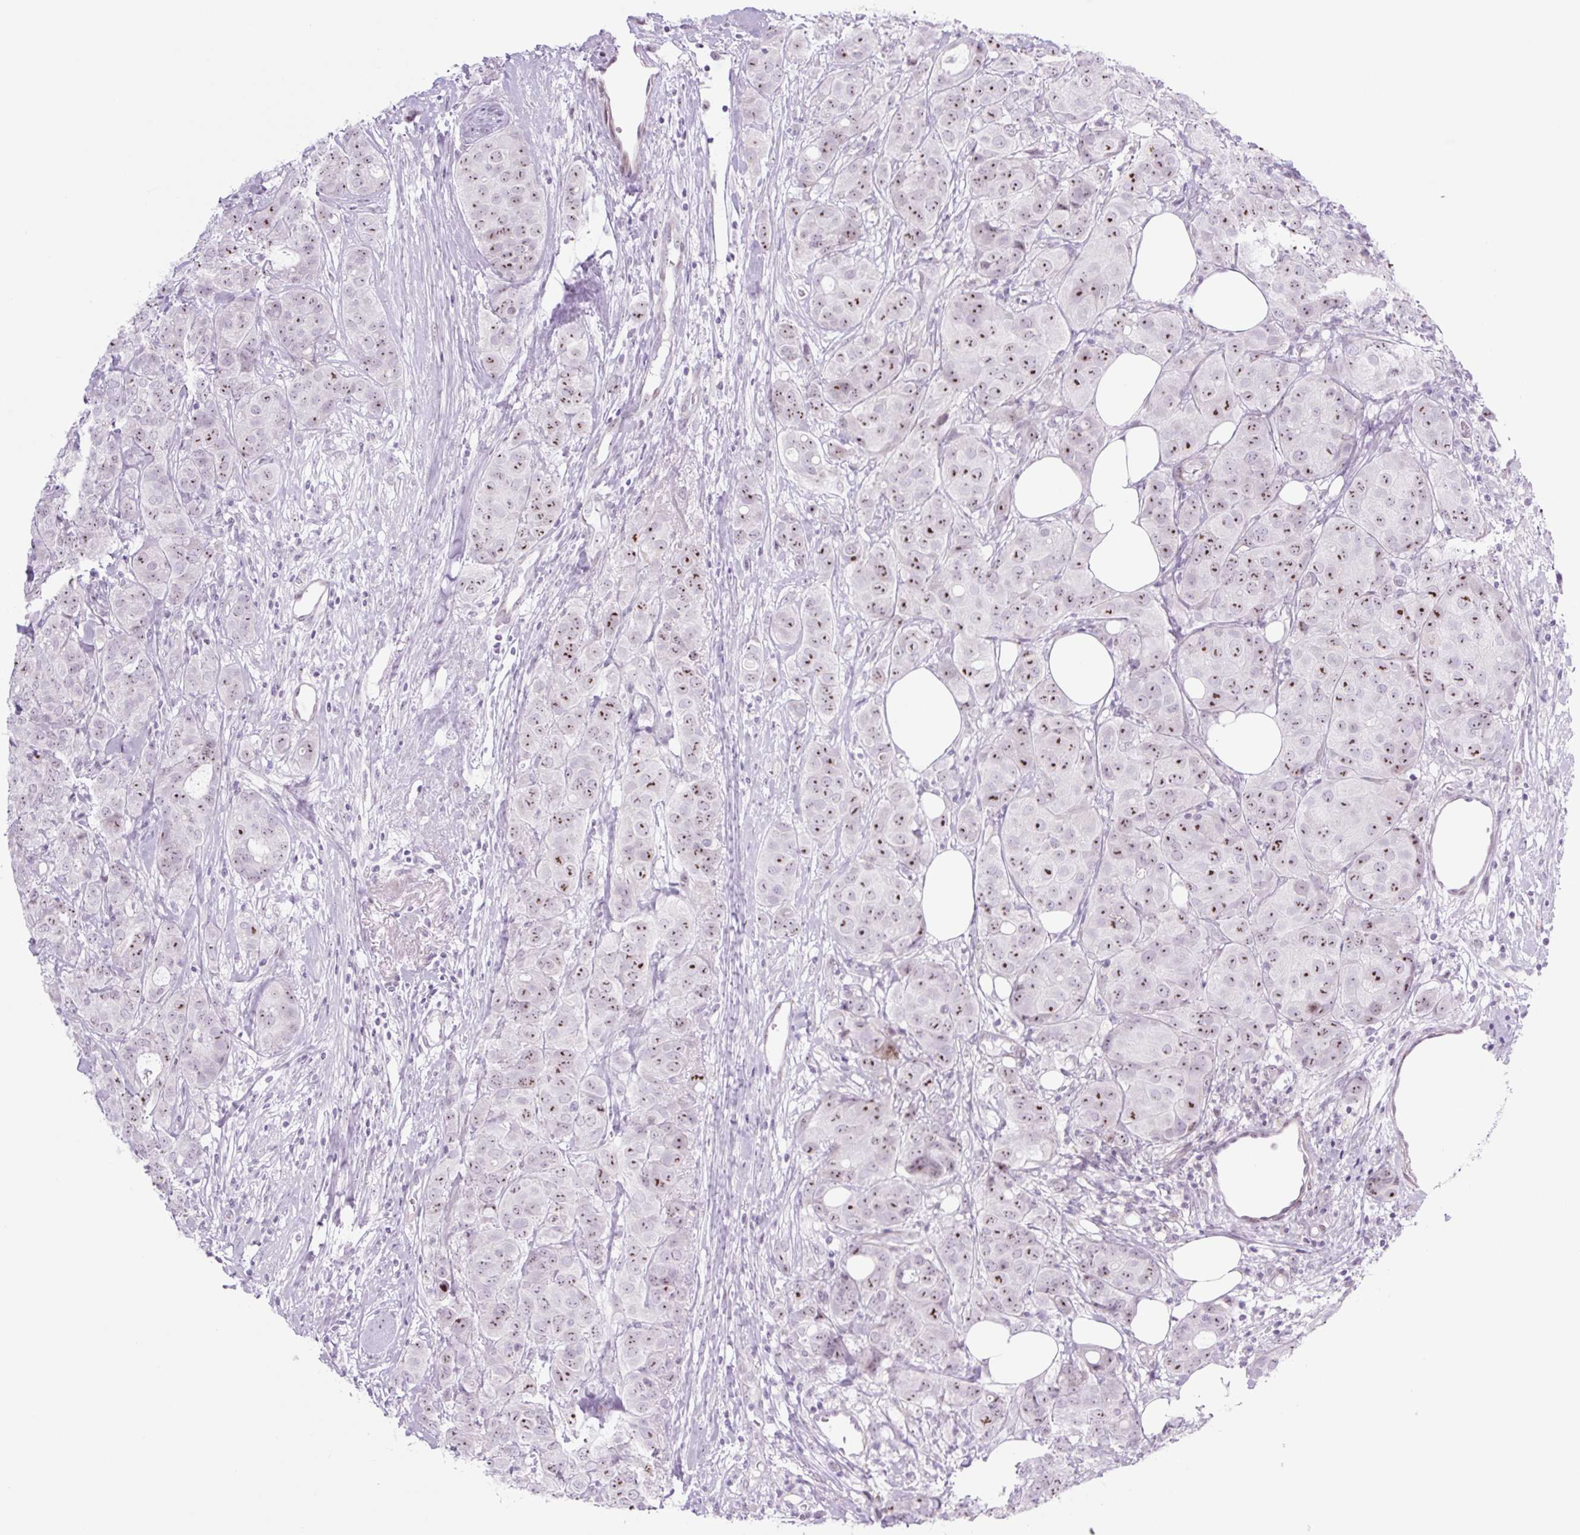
{"staining": {"intensity": "moderate", "quantity": "25%-75%", "location": "nuclear"}, "tissue": "breast cancer", "cell_type": "Tumor cells", "image_type": "cancer", "snomed": [{"axis": "morphology", "description": "Duct carcinoma"}, {"axis": "topography", "description": "Breast"}], "caption": "A photomicrograph of intraductal carcinoma (breast) stained for a protein shows moderate nuclear brown staining in tumor cells.", "gene": "RRS1", "patient": {"sex": "female", "age": 43}}